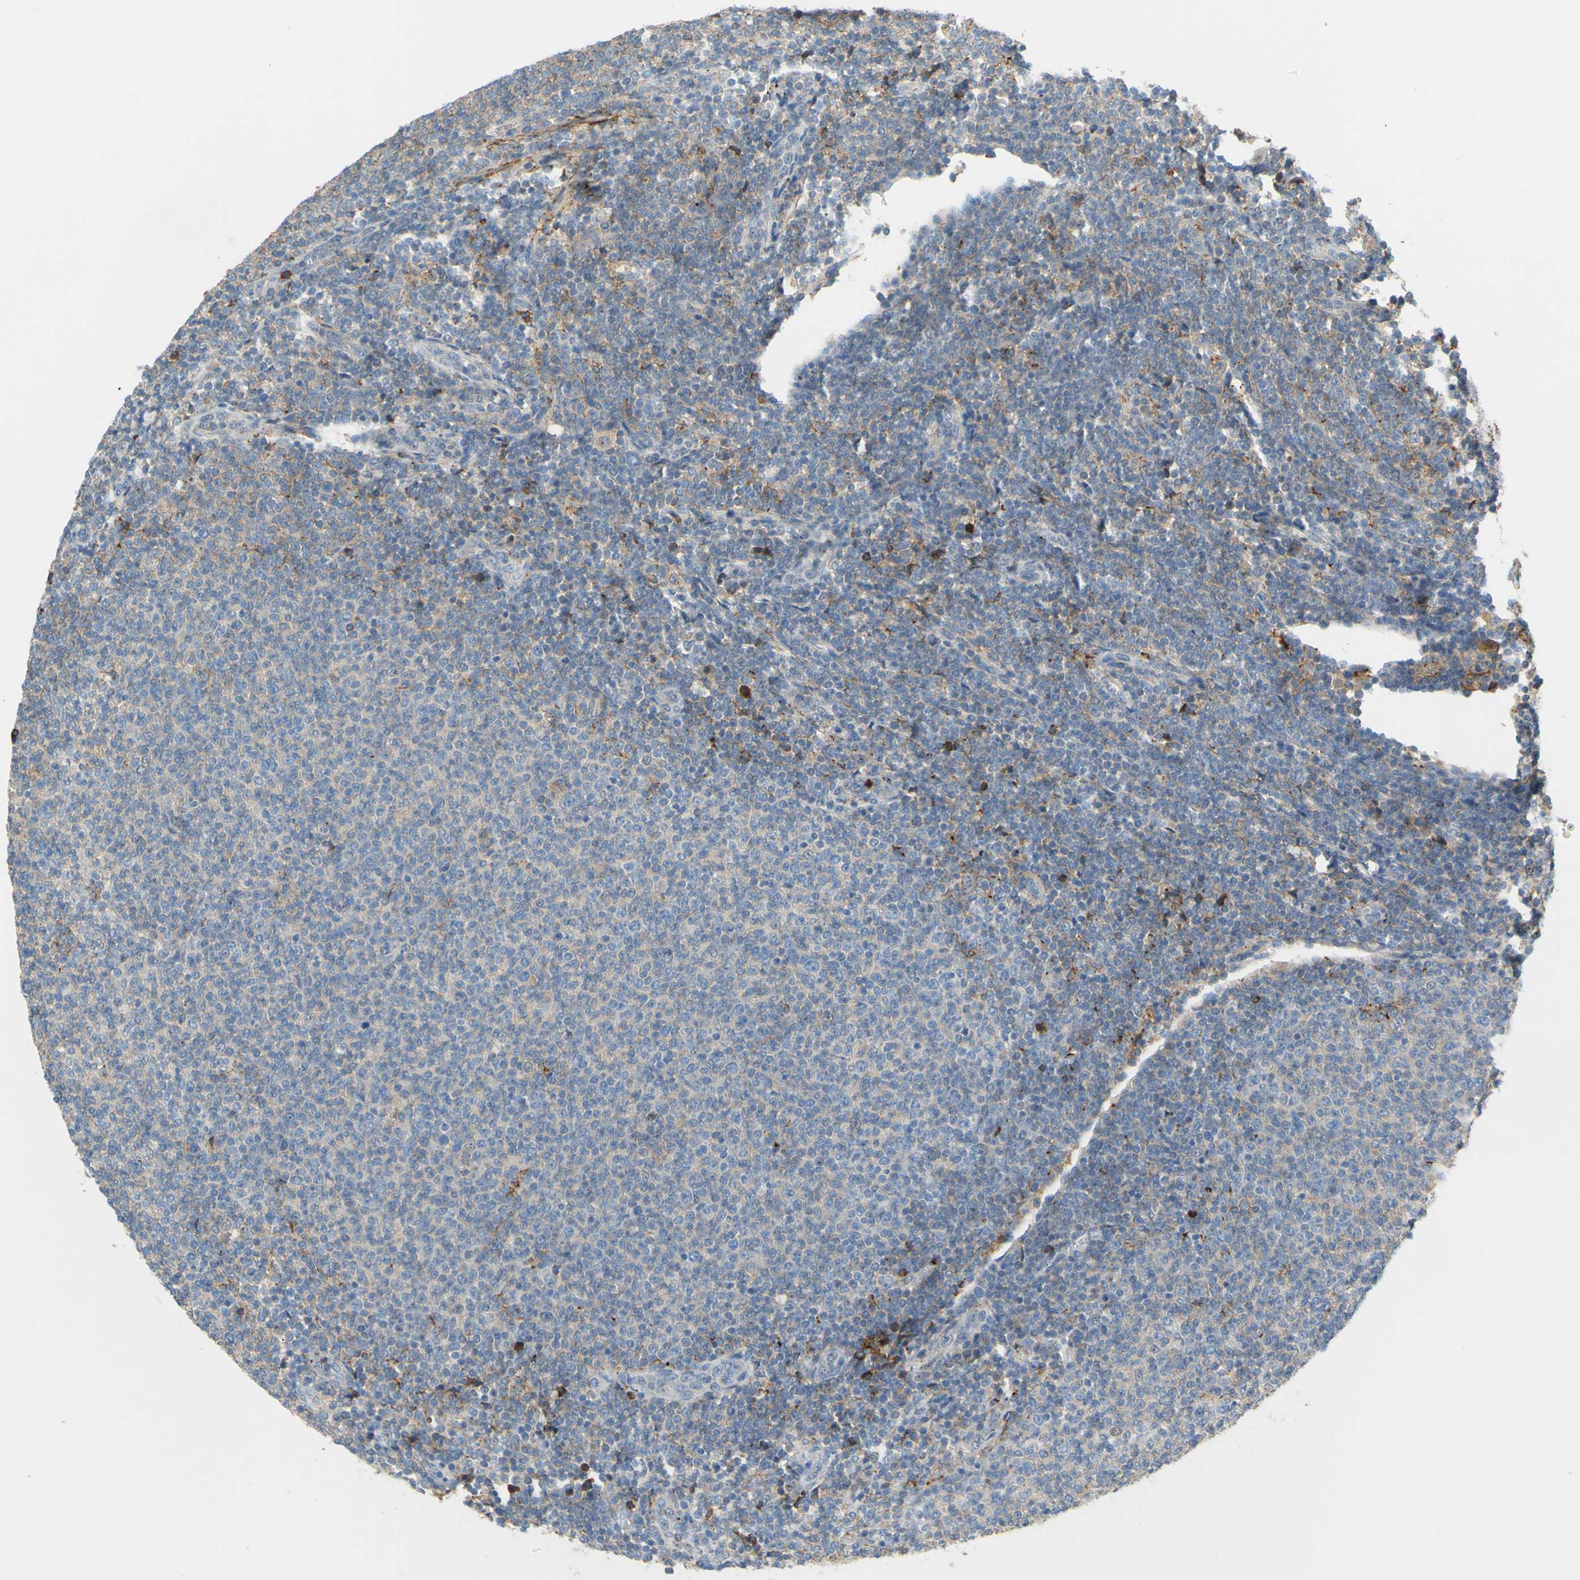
{"staining": {"intensity": "negative", "quantity": "none", "location": "none"}, "tissue": "lymphoma", "cell_type": "Tumor cells", "image_type": "cancer", "snomed": [{"axis": "morphology", "description": "Malignant lymphoma, non-Hodgkin's type, Low grade"}, {"axis": "topography", "description": "Lymph node"}], "caption": "A high-resolution photomicrograph shows immunohistochemistry (IHC) staining of low-grade malignant lymphoma, non-Hodgkin's type, which exhibits no significant expression in tumor cells. (DAB immunohistochemistry (IHC), high magnification).", "gene": "POR", "patient": {"sex": "male", "age": 66}}